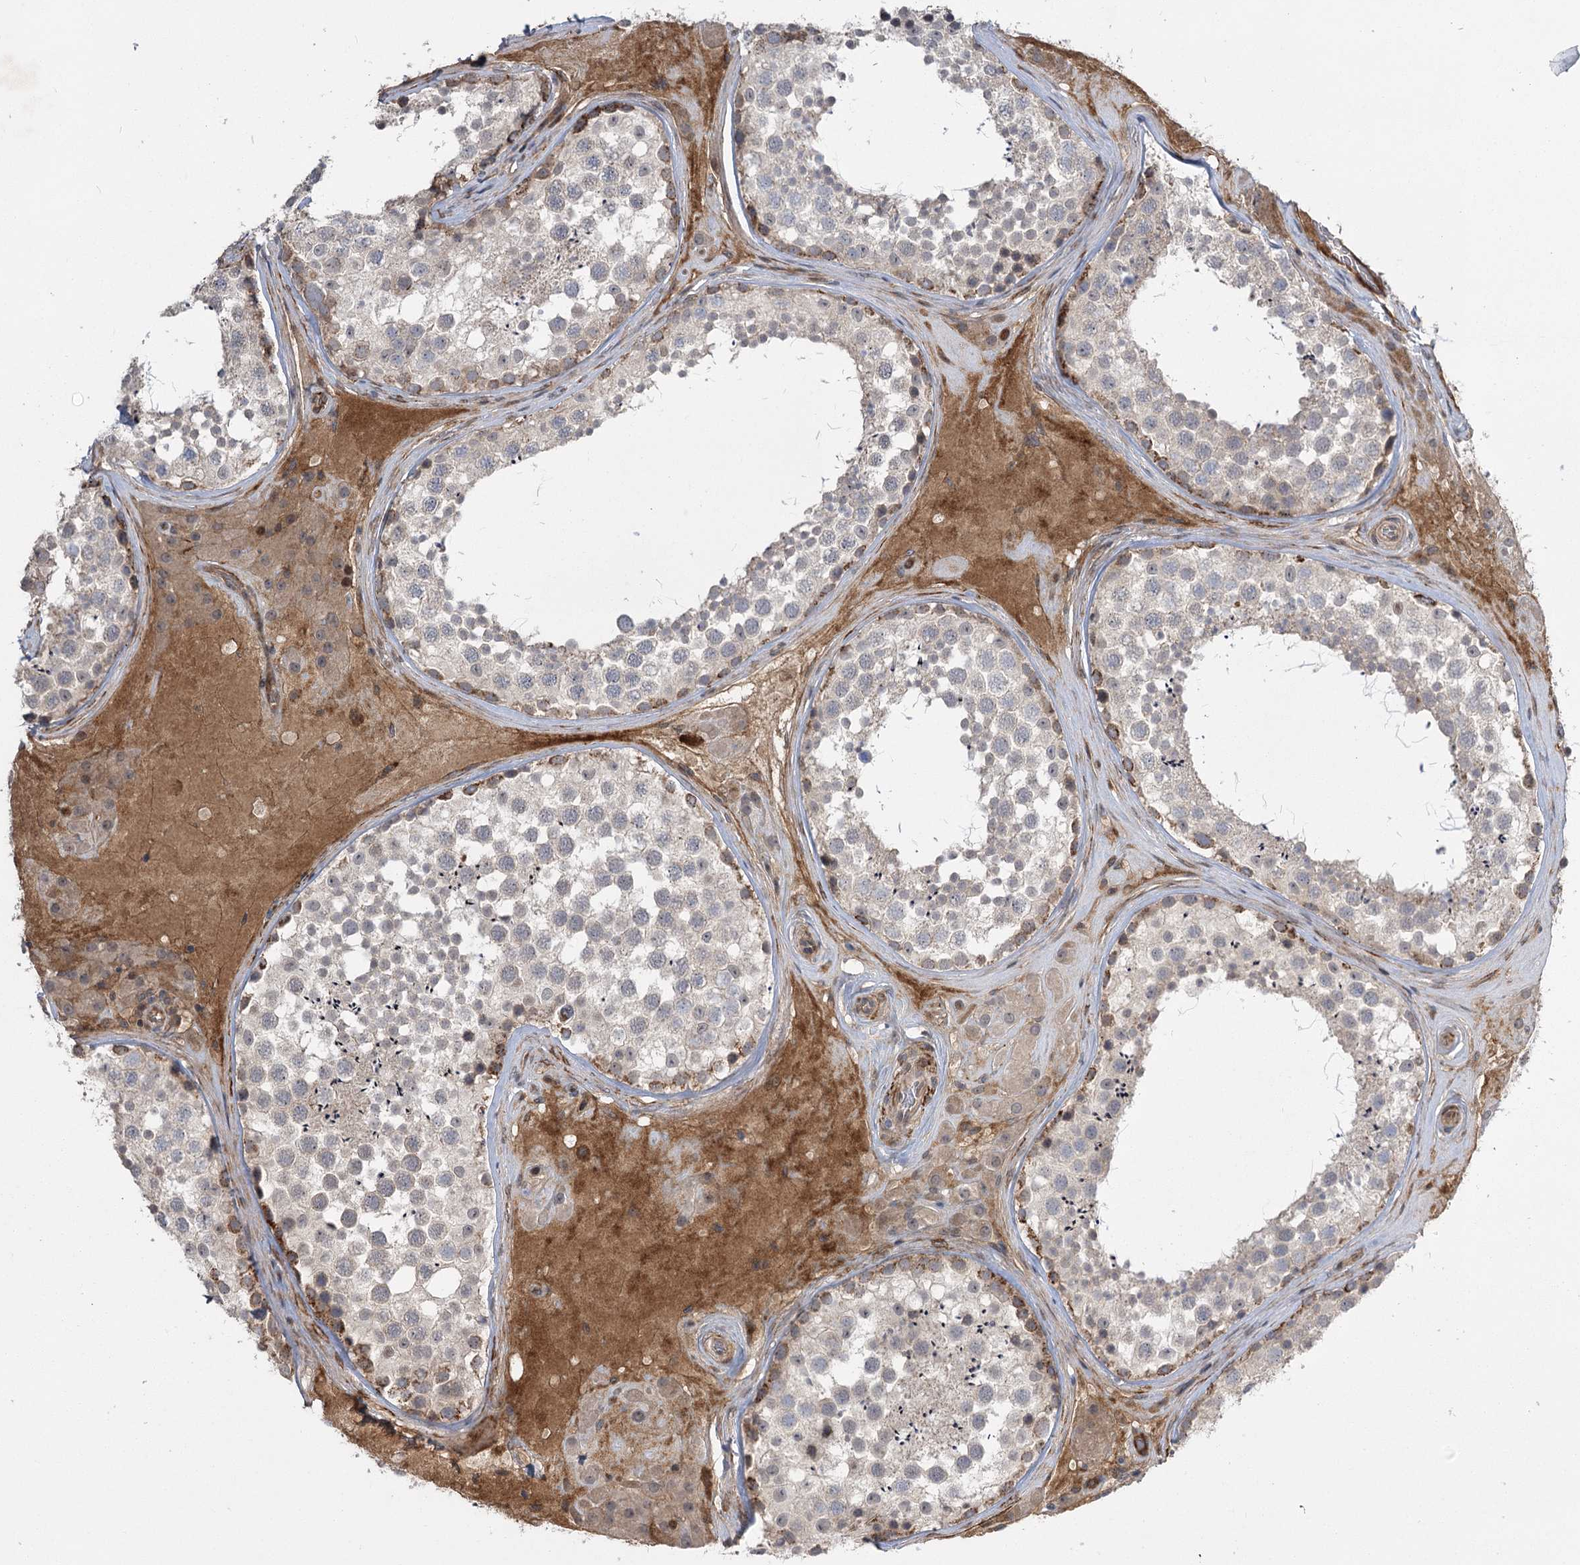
{"staining": {"intensity": "strong", "quantity": "<25%", "location": "cytoplasmic/membranous"}, "tissue": "testis", "cell_type": "Cells in seminiferous ducts", "image_type": "normal", "snomed": [{"axis": "morphology", "description": "Normal tissue, NOS"}, {"axis": "topography", "description": "Testis"}], "caption": "Approximately <25% of cells in seminiferous ducts in unremarkable testis reveal strong cytoplasmic/membranous protein expression as visualized by brown immunohistochemical staining.", "gene": "KCNN2", "patient": {"sex": "male", "age": 46}}